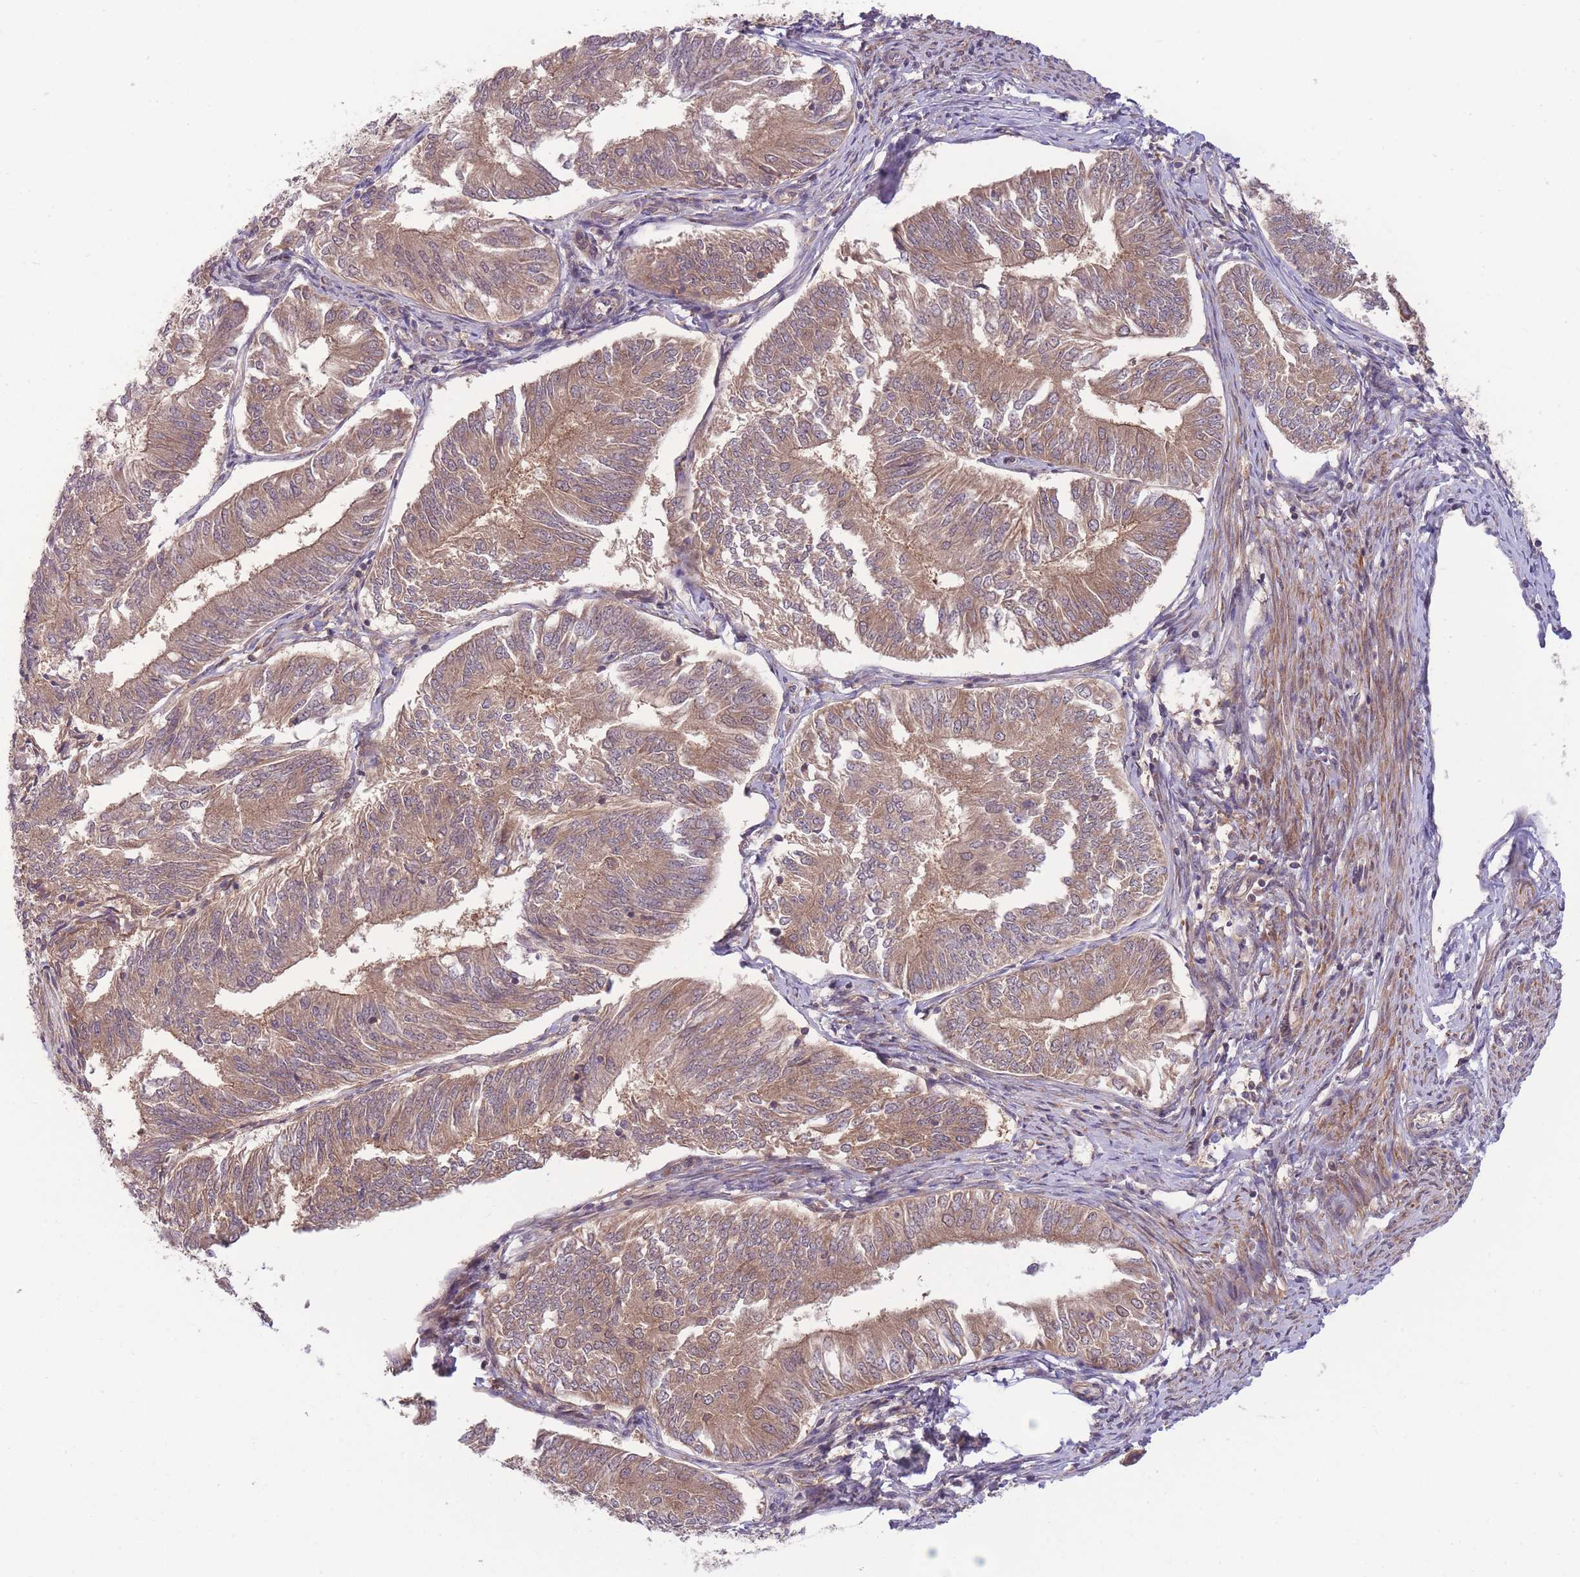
{"staining": {"intensity": "moderate", "quantity": ">75%", "location": "cytoplasmic/membranous"}, "tissue": "endometrial cancer", "cell_type": "Tumor cells", "image_type": "cancer", "snomed": [{"axis": "morphology", "description": "Adenocarcinoma, NOS"}, {"axis": "topography", "description": "Endometrium"}], "caption": "Protein expression analysis of human endometrial cancer (adenocarcinoma) reveals moderate cytoplasmic/membranous staining in approximately >75% of tumor cells.", "gene": "PFDN6", "patient": {"sex": "female", "age": 58}}